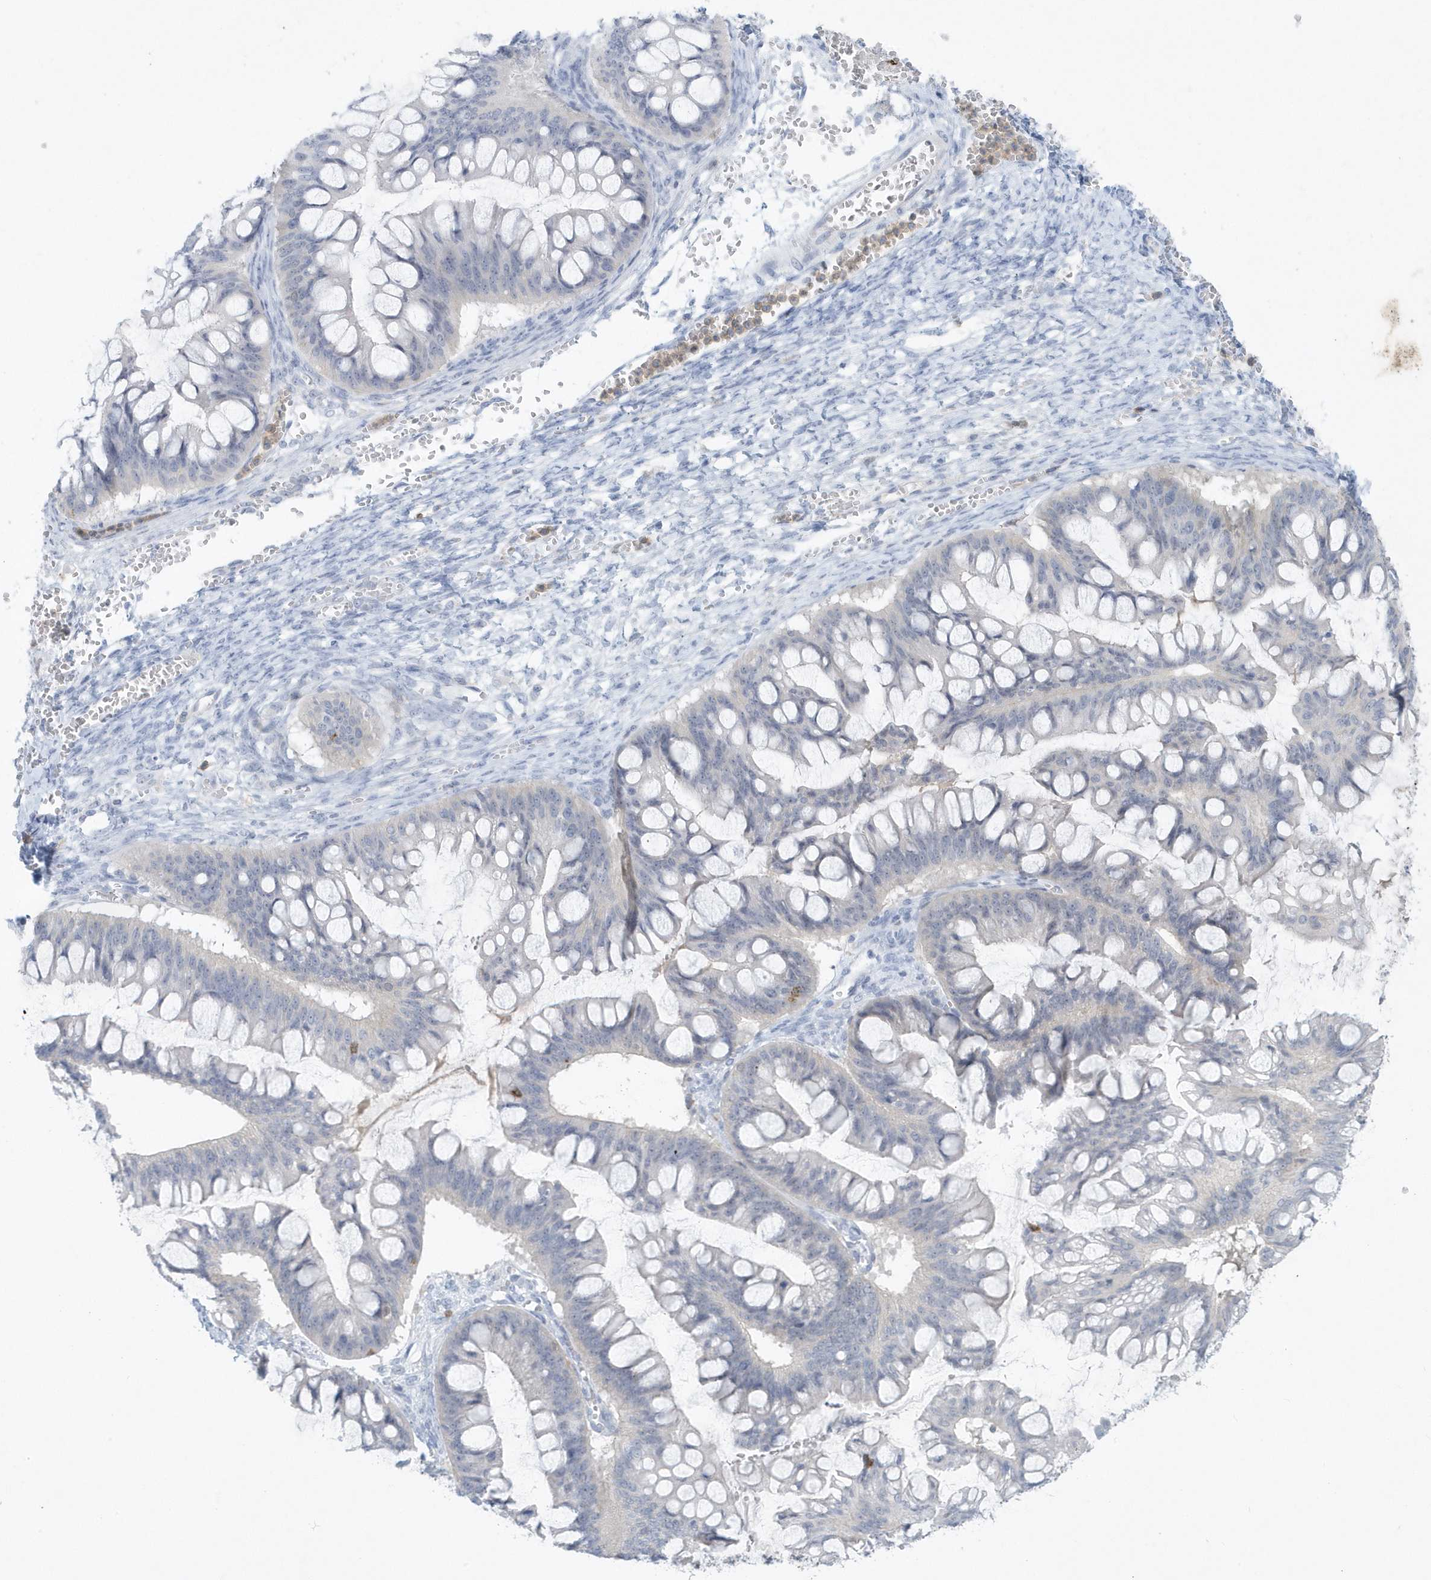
{"staining": {"intensity": "negative", "quantity": "none", "location": "none"}, "tissue": "ovarian cancer", "cell_type": "Tumor cells", "image_type": "cancer", "snomed": [{"axis": "morphology", "description": "Cystadenocarcinoma, mucinous, NOS"}, {"axis": "topography", "description": "Ovary"}], "caption": "Micrograph shows no protein positivity in tumor cells of ovarian cancer tissue.", "gene": "PSD4", "patient": {"sex": "female", "age": 73}}